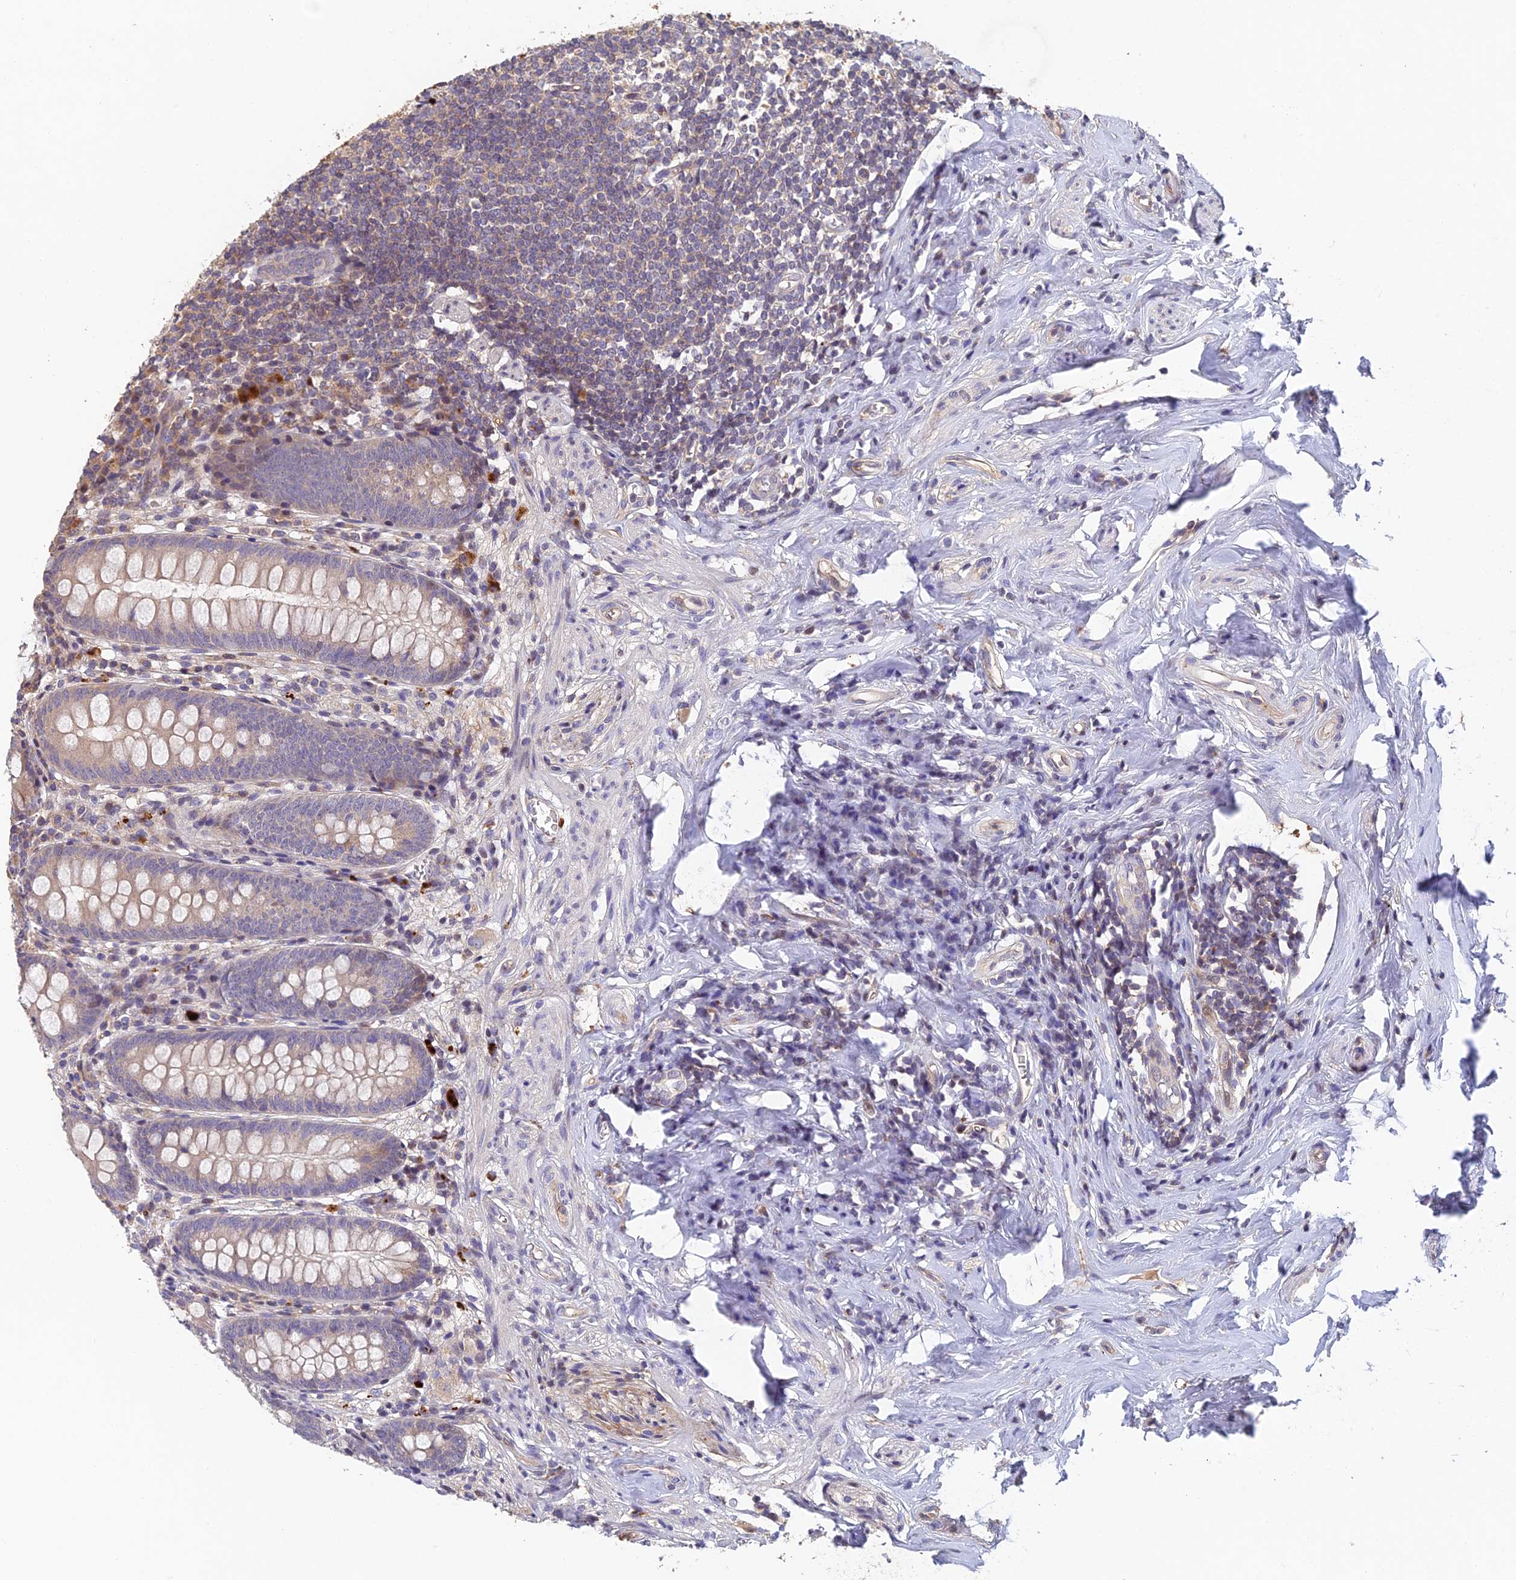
{"staining": {"intensity": "moderate", "quantity": "<25%", "location": "cytoplasmic/membranous"}, "tissue": "appendix", "cell_type": "Glandular cells", "image_type": "normal", "snomed": [{"axis": "morphology", "description": "Normal tissue, NOS"}, {"axis": "topography", "description": "Appendix"}], "caption": "The immunohistochemical stain highlights moderate cytoplasmic/membranous expression in glandular cells of benign appendix. (DAB IHC with brightfield microscopy, high magnification).", "gene": "ADAMTS13", "patient": {"sex": "female", "age": 51}}